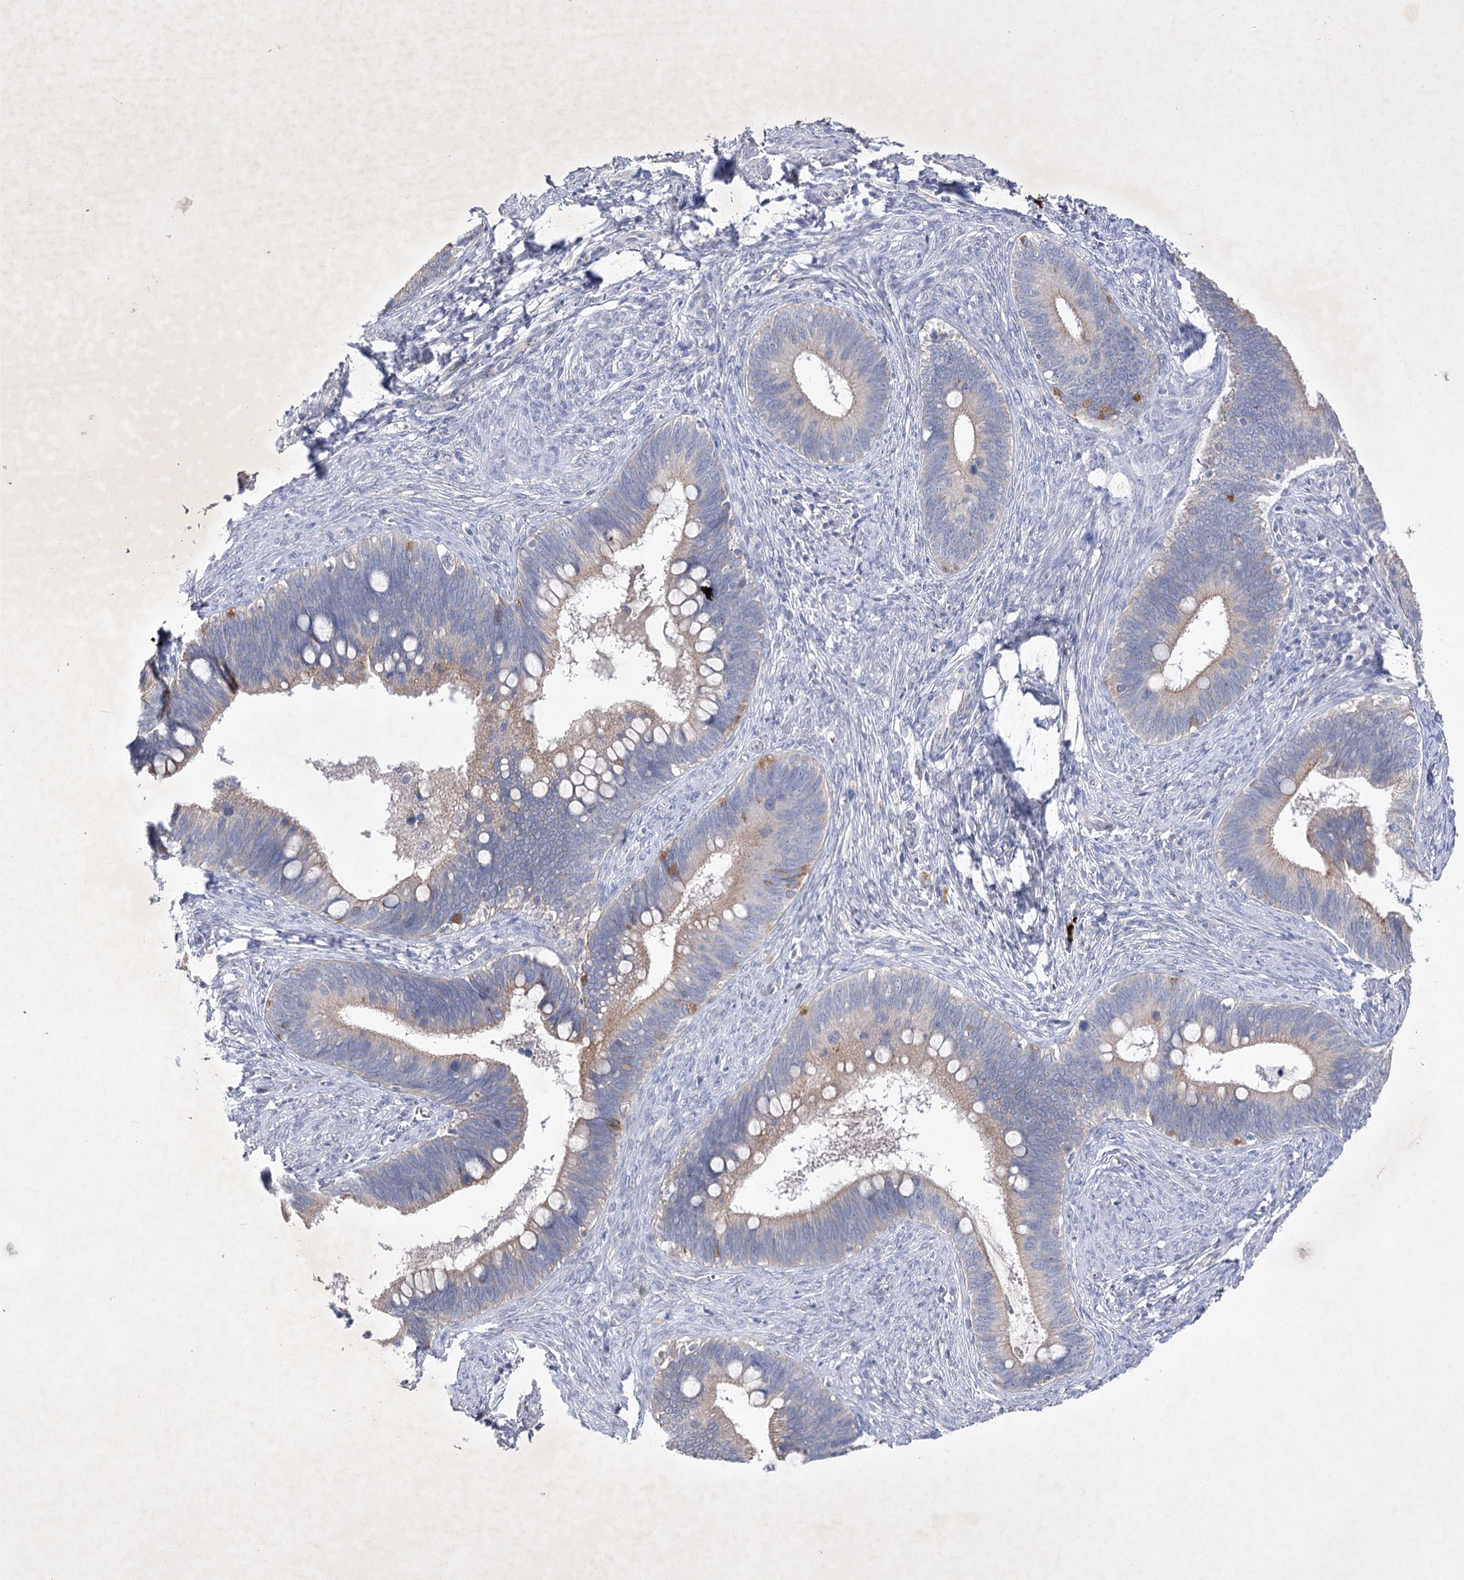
{"staining": {"intensity": "weak", "quantity": "<25%", "location": "cytoplasmic/membranous"}, "tissue": "cervical cancer", "cell_type": "Tumor cells", "image_type": "cancer", "snomed": [{"axis": "morphology", "description": "Adenocarcinoma, NOS"}, {"axis": "topography", "description": "Cervix"}], "caption": "The image shows no significant positivity in tumor cells of adenocarcinoma (cervical).", "gene": "COX15", "patient": {"sex": "female", "age": 42}}